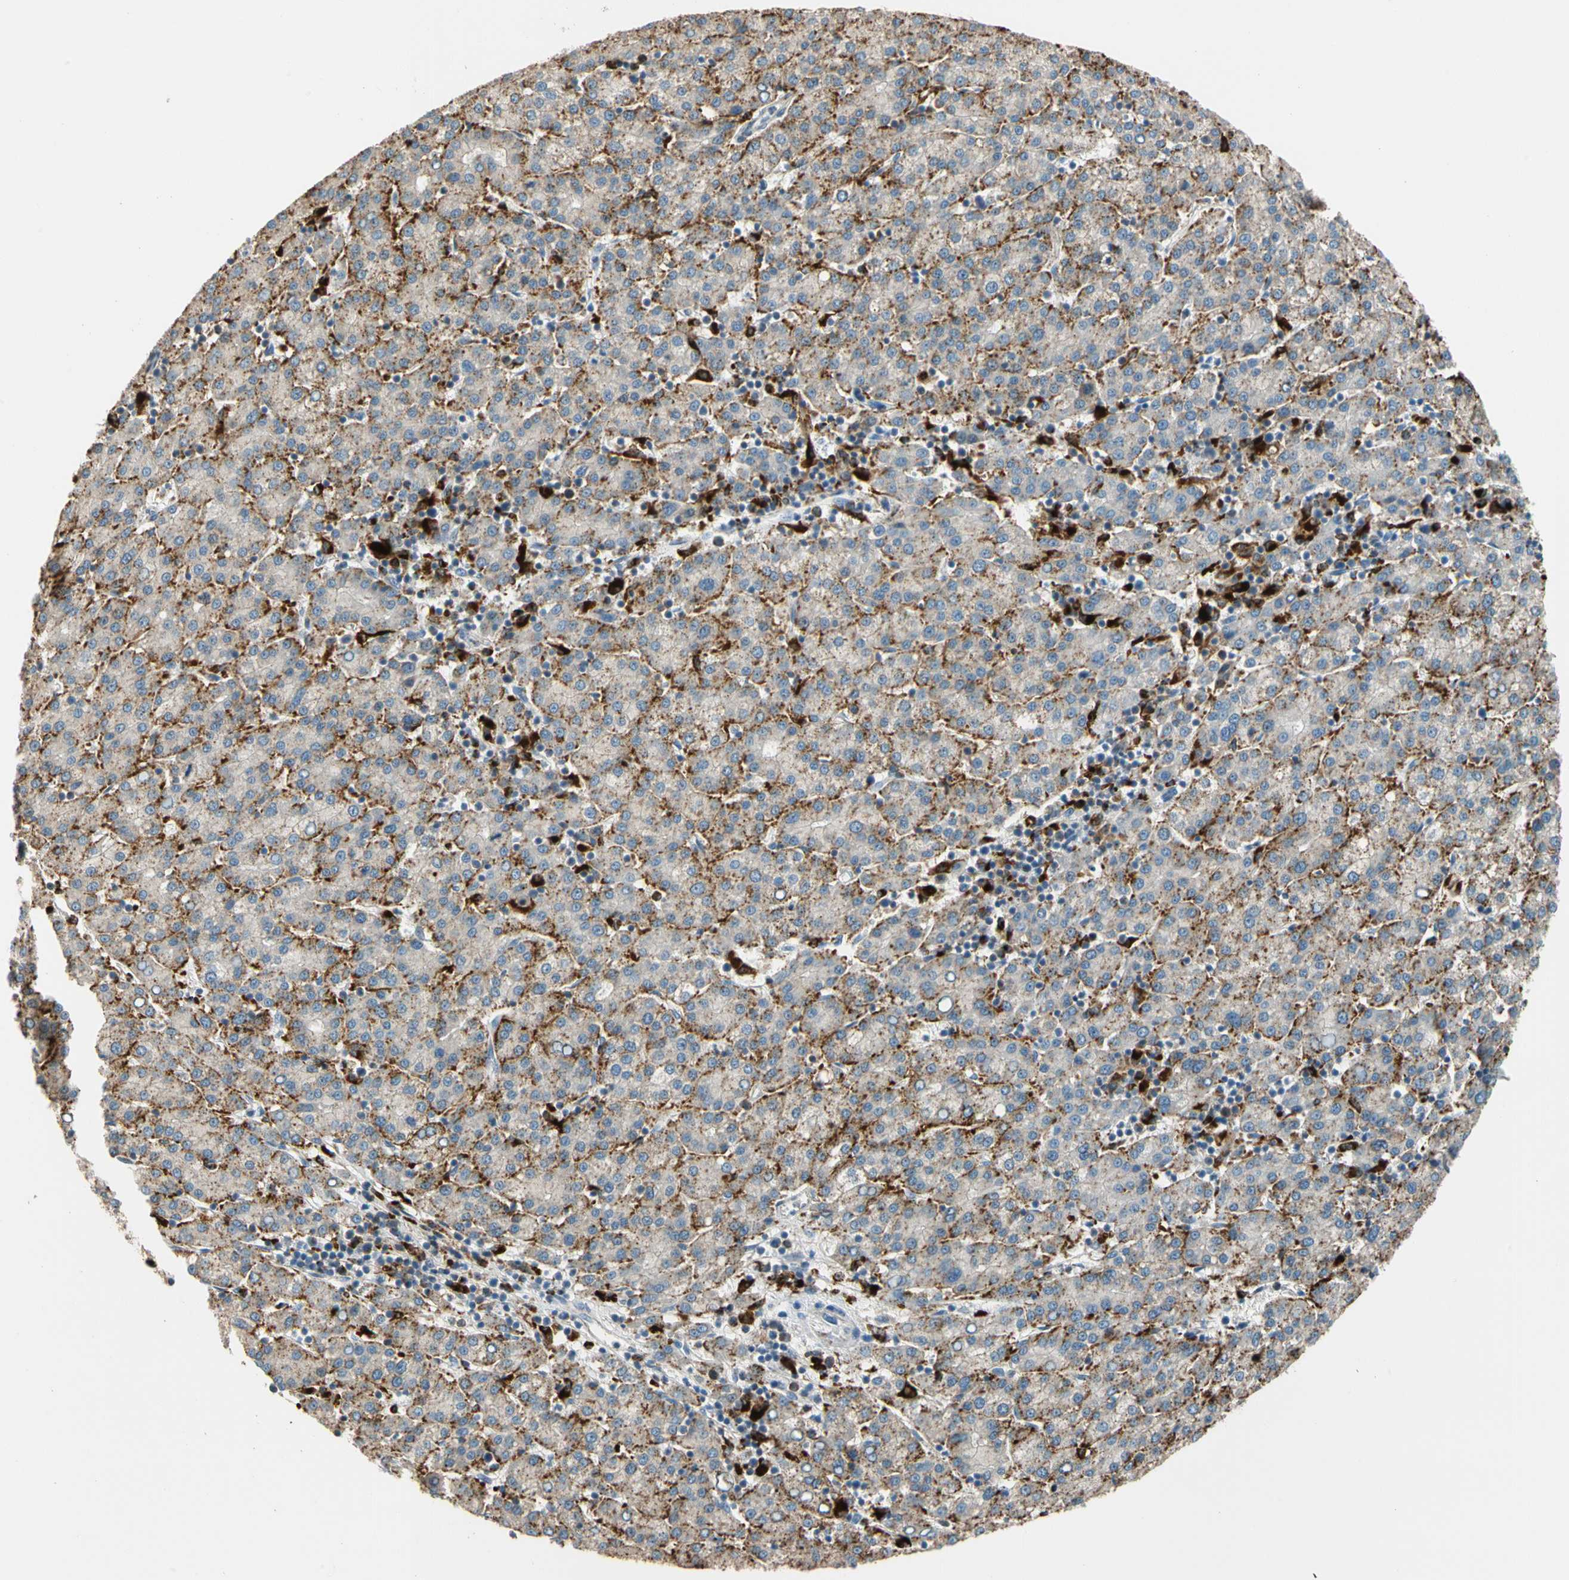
{"staining": {"intensity": "moderate", "quantity": ">75%", "location": "cytoplasmic/membranous"}, "tissue": "liver cancer", "cell_type": "Tumor cells", "image_type": "cancer", "snomed": [{"axis": "morphology", "description": "Carcinoma, Hepatocellular, NOS"}, {"axis": "topography", "description": "Liver"}], "caption": "Immunohistochemical staining of hepatocellular carcinoma (liver) demonstrates moderate cytoplasmic/membranous protein staining in approximately >75% of tumor cells.", "gene": "GM2A", "patient": {"sex": "female", "age": 58}}